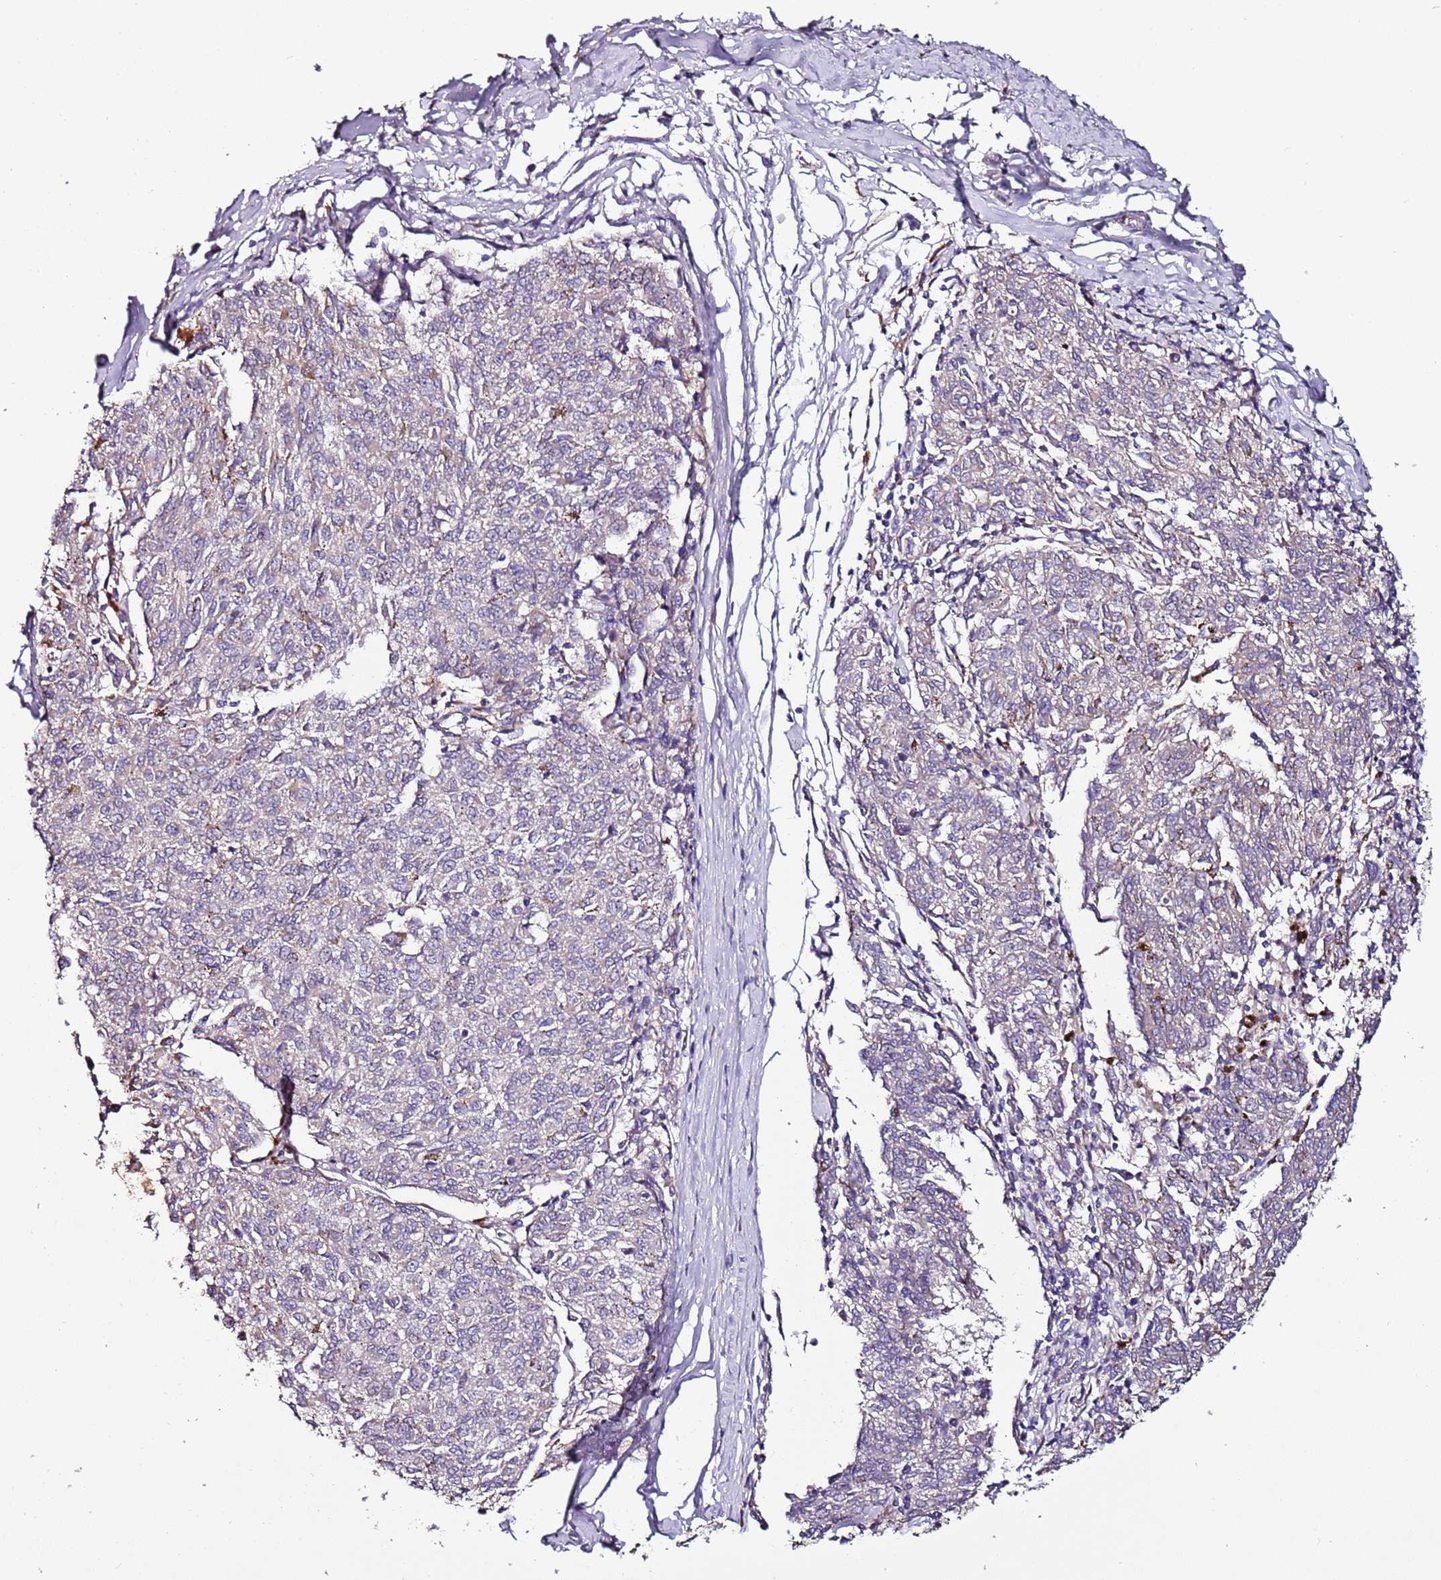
{"staining": {"intensity": "negative", "quantity": "none", "location": "none"}, "tissue": "melanoma", "cell_type": "Tumor cells", "image_type": "cancer", "snomed": [{"axis": "morphology", "description": "Malignant melanoma, NOS"}, {"axis": "topography", "description": "Skin"}], "caption": "Immunohistochemistry (IHC) of human melanoma shows no positivity in tumor cells.", "gene": "FAM20A", "patient": {"sex": "female", "age": 72}}